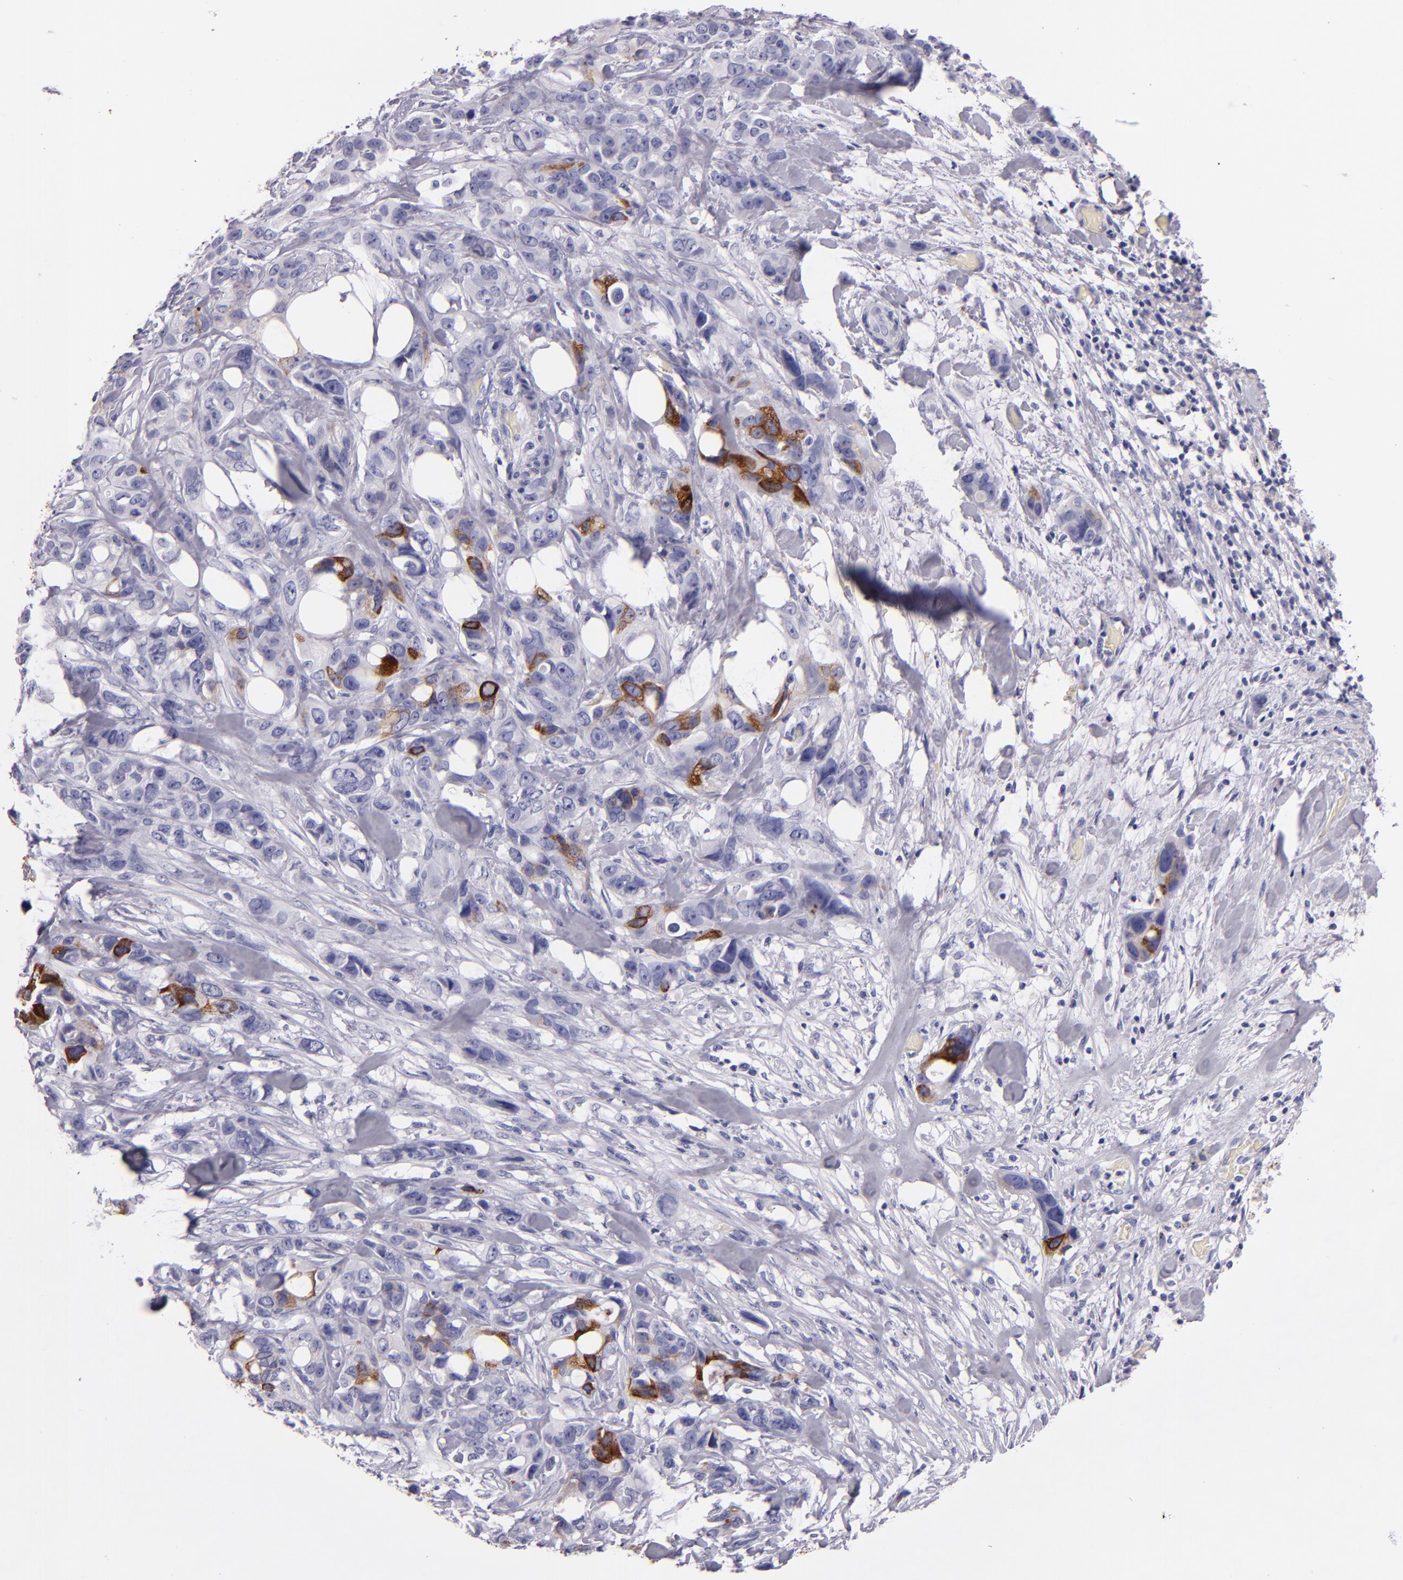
{"staining": {"intensity": "strong", "quantity": "<25%", "location": "cytoplasmic/membranous"}, "tissue": "stomach cancer", "cell_type": "Tumor cells", "image_type": "cancer", "snomed": [{"axis": "morphology", "description": "Adenocarcinoma, NOS"}, {"axis": "topography", "description": "Stomach, upper"}], "caption": "The micrograph displays staining of stomach adenocarcinoma, revealing strong cytoplasmic/membranous protein expression (brown color) within tumor cells.", "gene": "MUC5AC", "patient": {"sex": "male", "age": 47}}